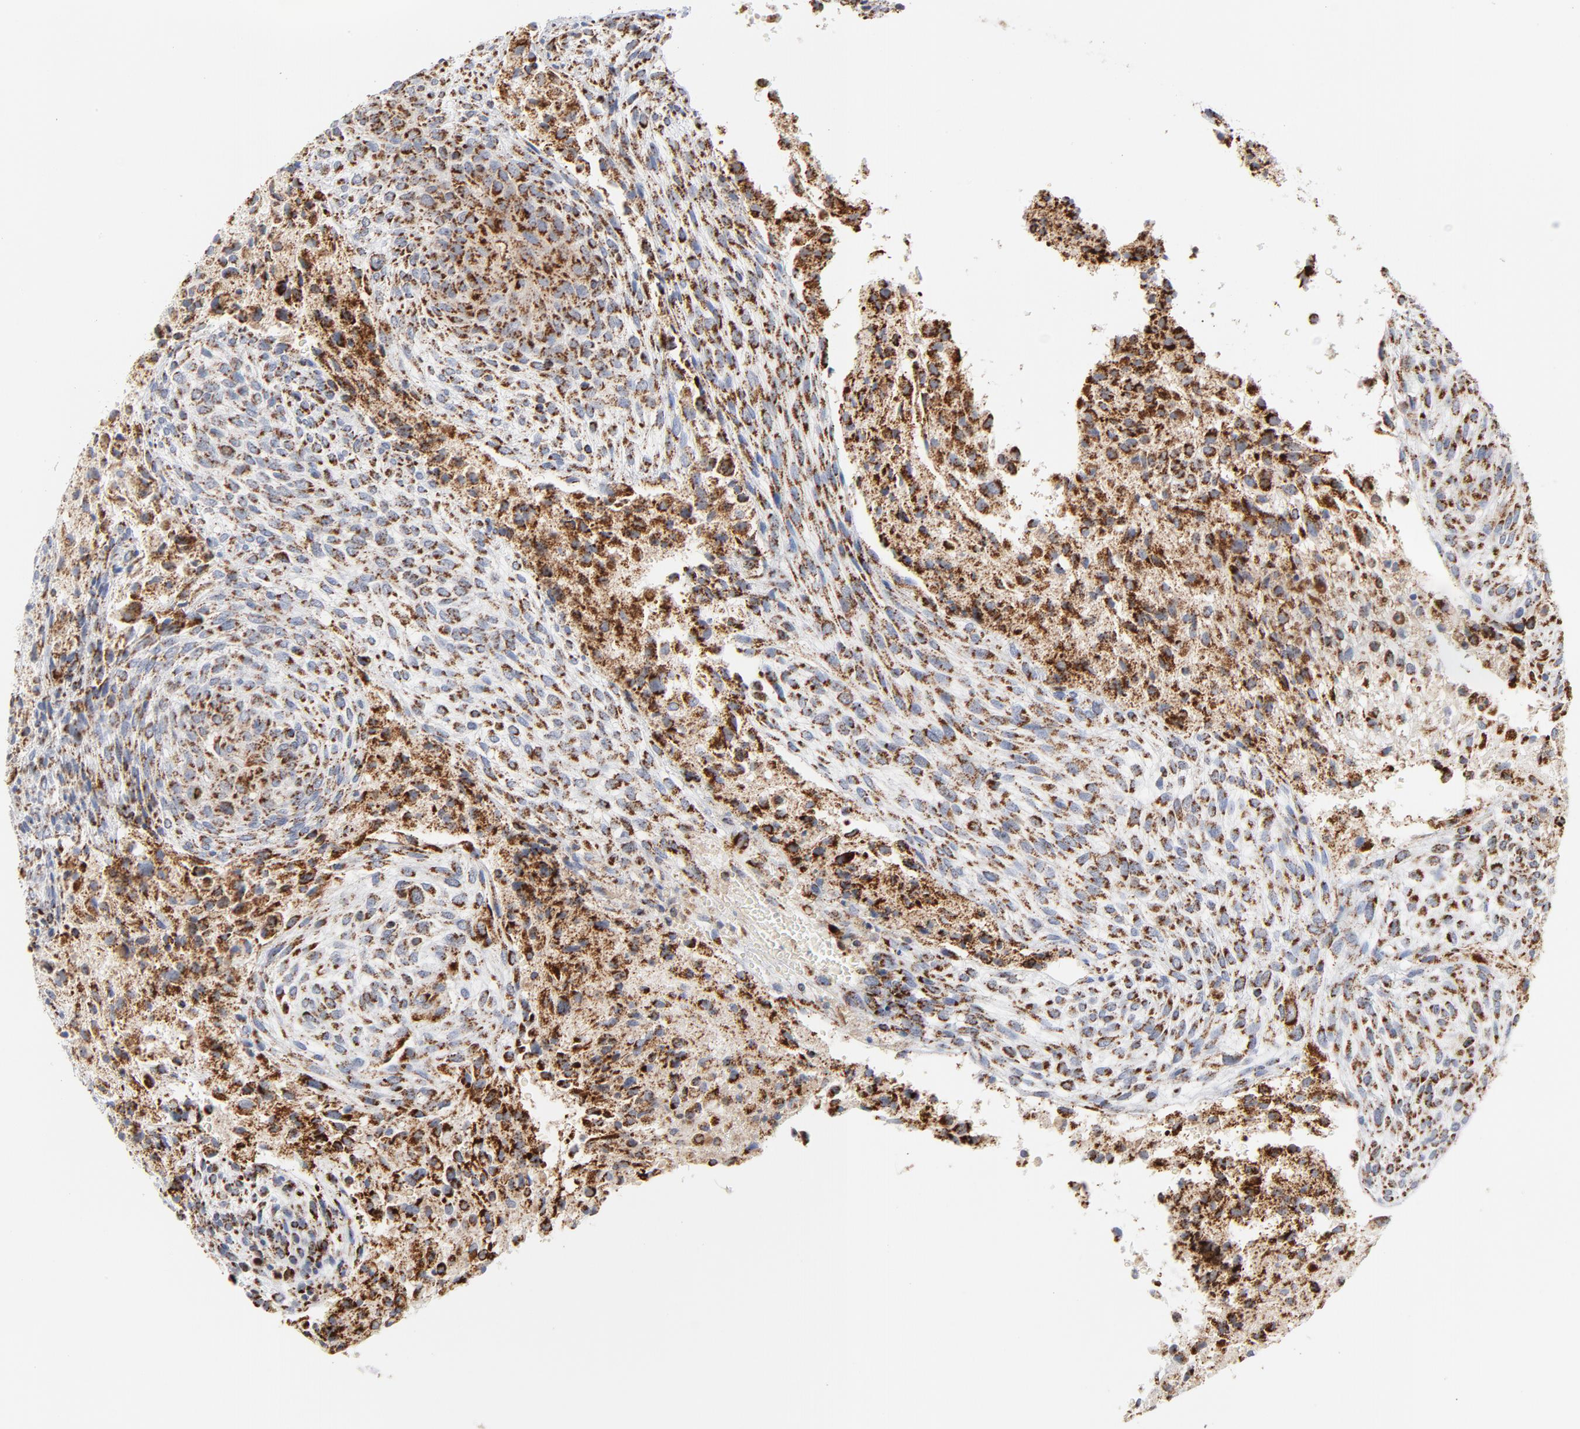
{"staining": {"intensity": "strong", "quantity": ">75%", "location": "cytoplasmic/membranous"}, "tissue": "glioma", "cell_type": "Tumor cells", "image_type": "cancer", "snomed": [{"axis": "morphology", "description": "Glioma, malignant, High grade"}, {"axis": "topography", "description": "Cerebral cortex"}], "caption": "Immunohistochemistry (IHC) image of malignant glioma (high-grade) stained for a protein (brown), which displays high levels of strong cytoplasmic/membranous staining in approximately >75% of tumor cells.", "gene": "DIABLO", "patient": {"sex": "female", "age": 55}}